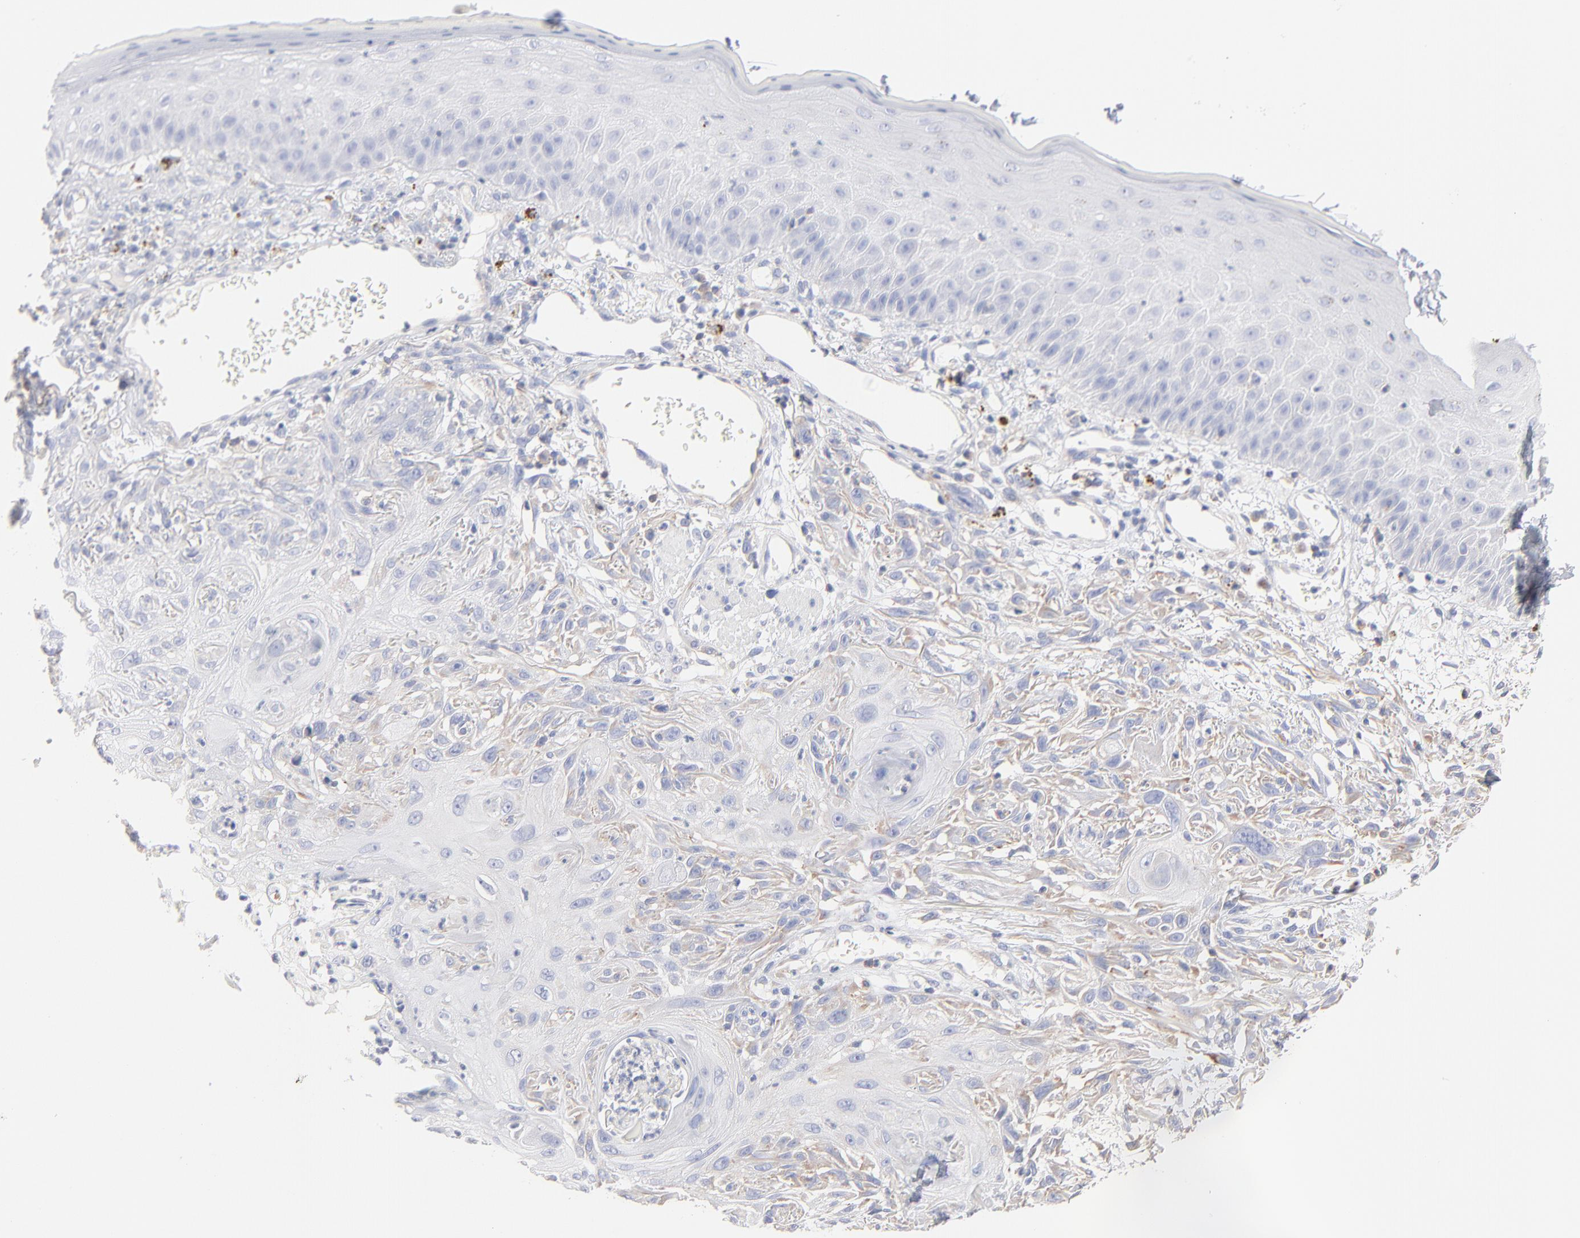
{"staining": {"intensity": "negative", "quantity": "none", "location": "none"}, "tissue": "skin cancer", "cell_type": "Tumor cells", "image_type": "cancer", "snomed": [{"axis": "morphology", "description": "Squamous cell carcinoma, NOS"}, {"axis": "topography", "description": "Skin"}], "caption": "Human skin cancer (squamous cell carcinoma) stained for a protein using immunohistochemistry exhibits no staining in tumor cells.", "gene": "SEPTIN6", "patient": {"sex": "female", "age": 59}}